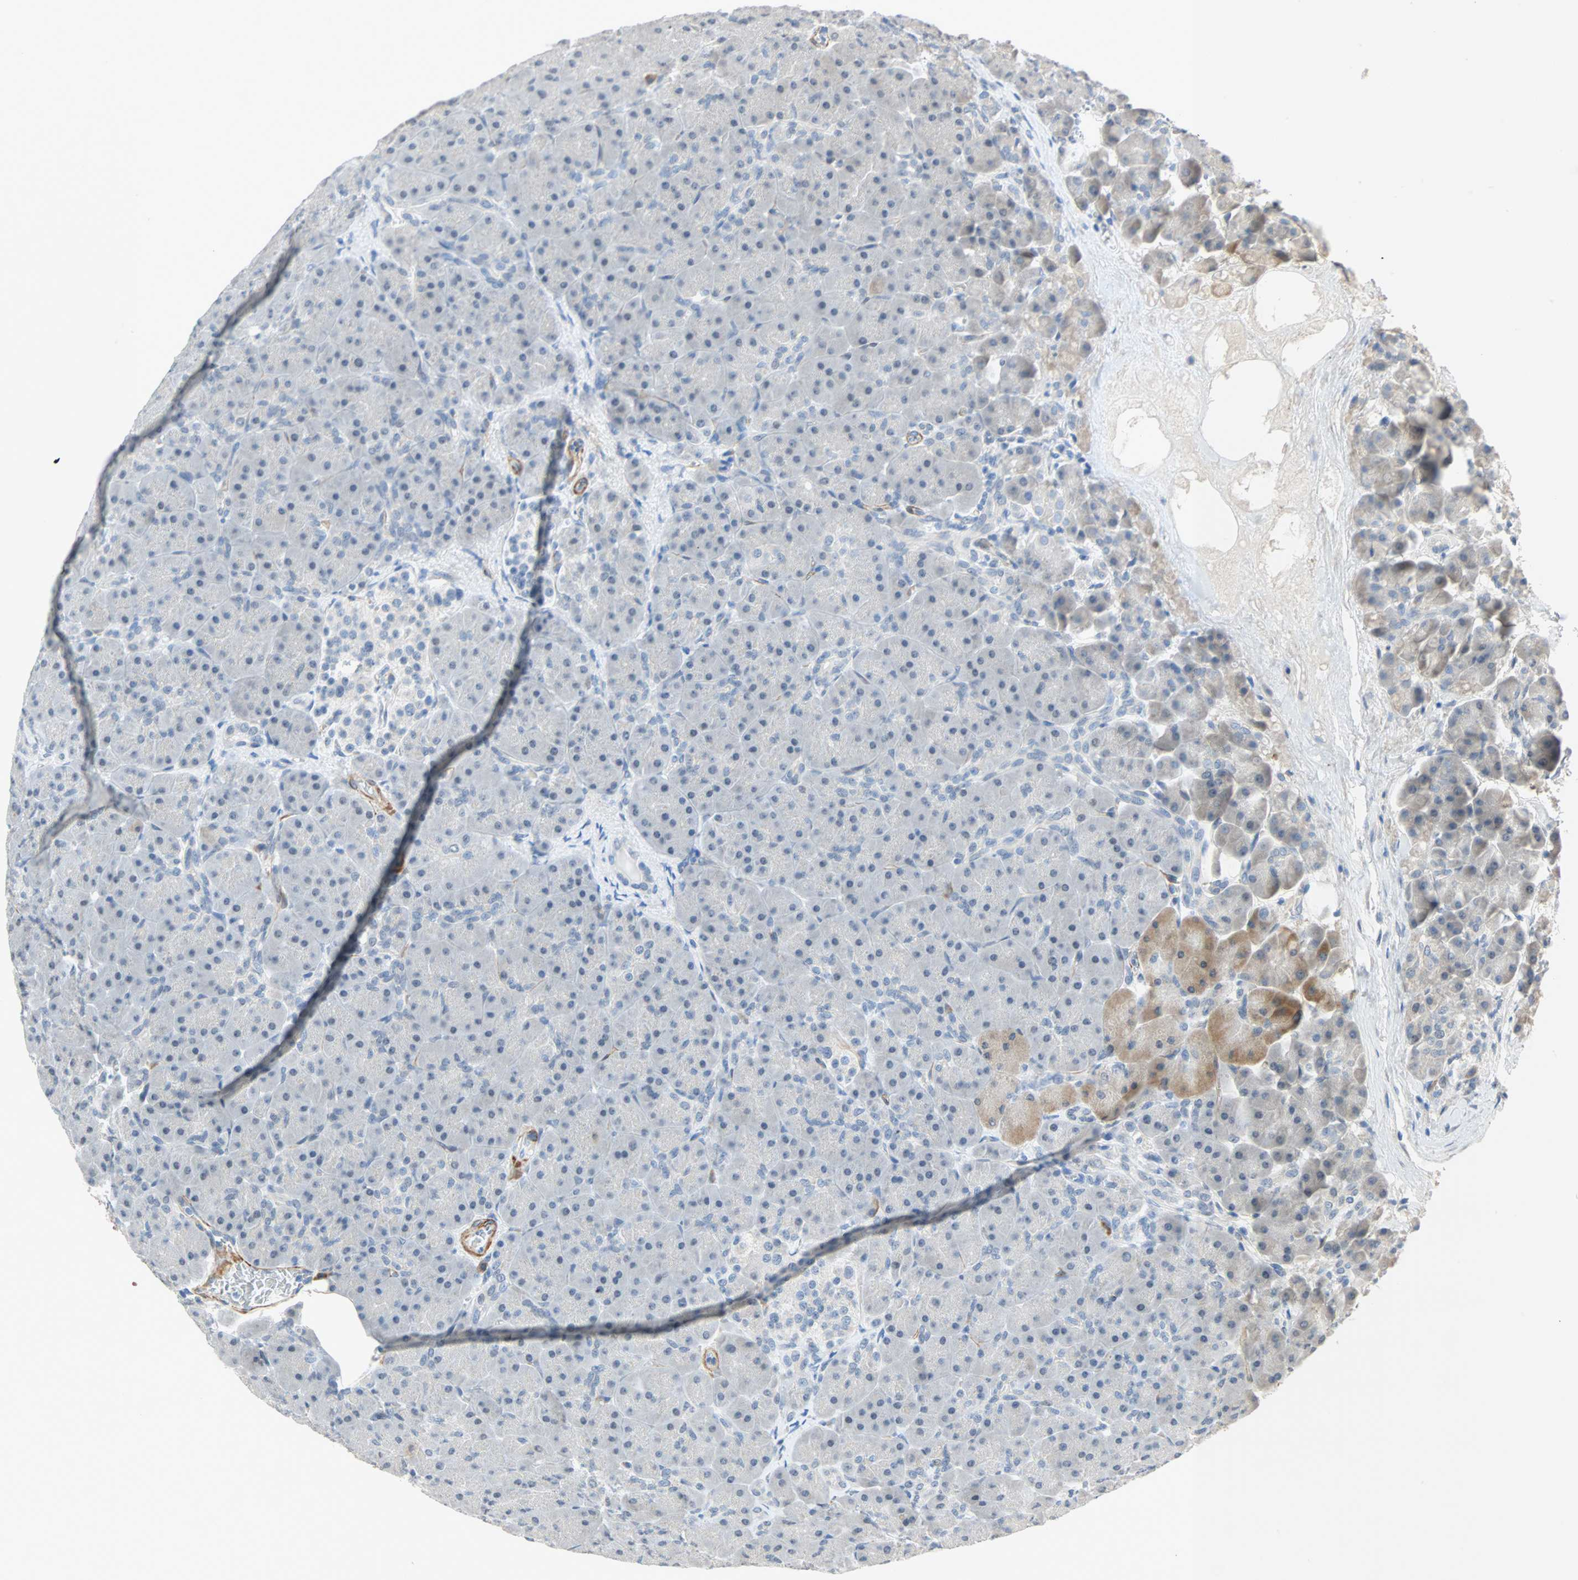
{"staining": {"intensity": "weak", "quantity": "<25%", "location": "cytoplasmic/membranous"}, "tissue": "pancreas", "cell_type": "Exocrine glandular cells", "image_type": "normal", "snomed": [{"axis": "morphology", "description": "Normal tissue, NOS"}, {"axis": "topography", "description": "Pancreas"}], "caption": "Immunohistochemical staining of normal human pancreas displays no significant positivity in exocrine glandular cells. Brightfield microscopy of immunohistochemistry (IHC) stained with DAB (brown) and hematoxylin (blue), captured at high magnification.", "gene": "QSER1", "patient": {"sex": "male", "age": 66}}